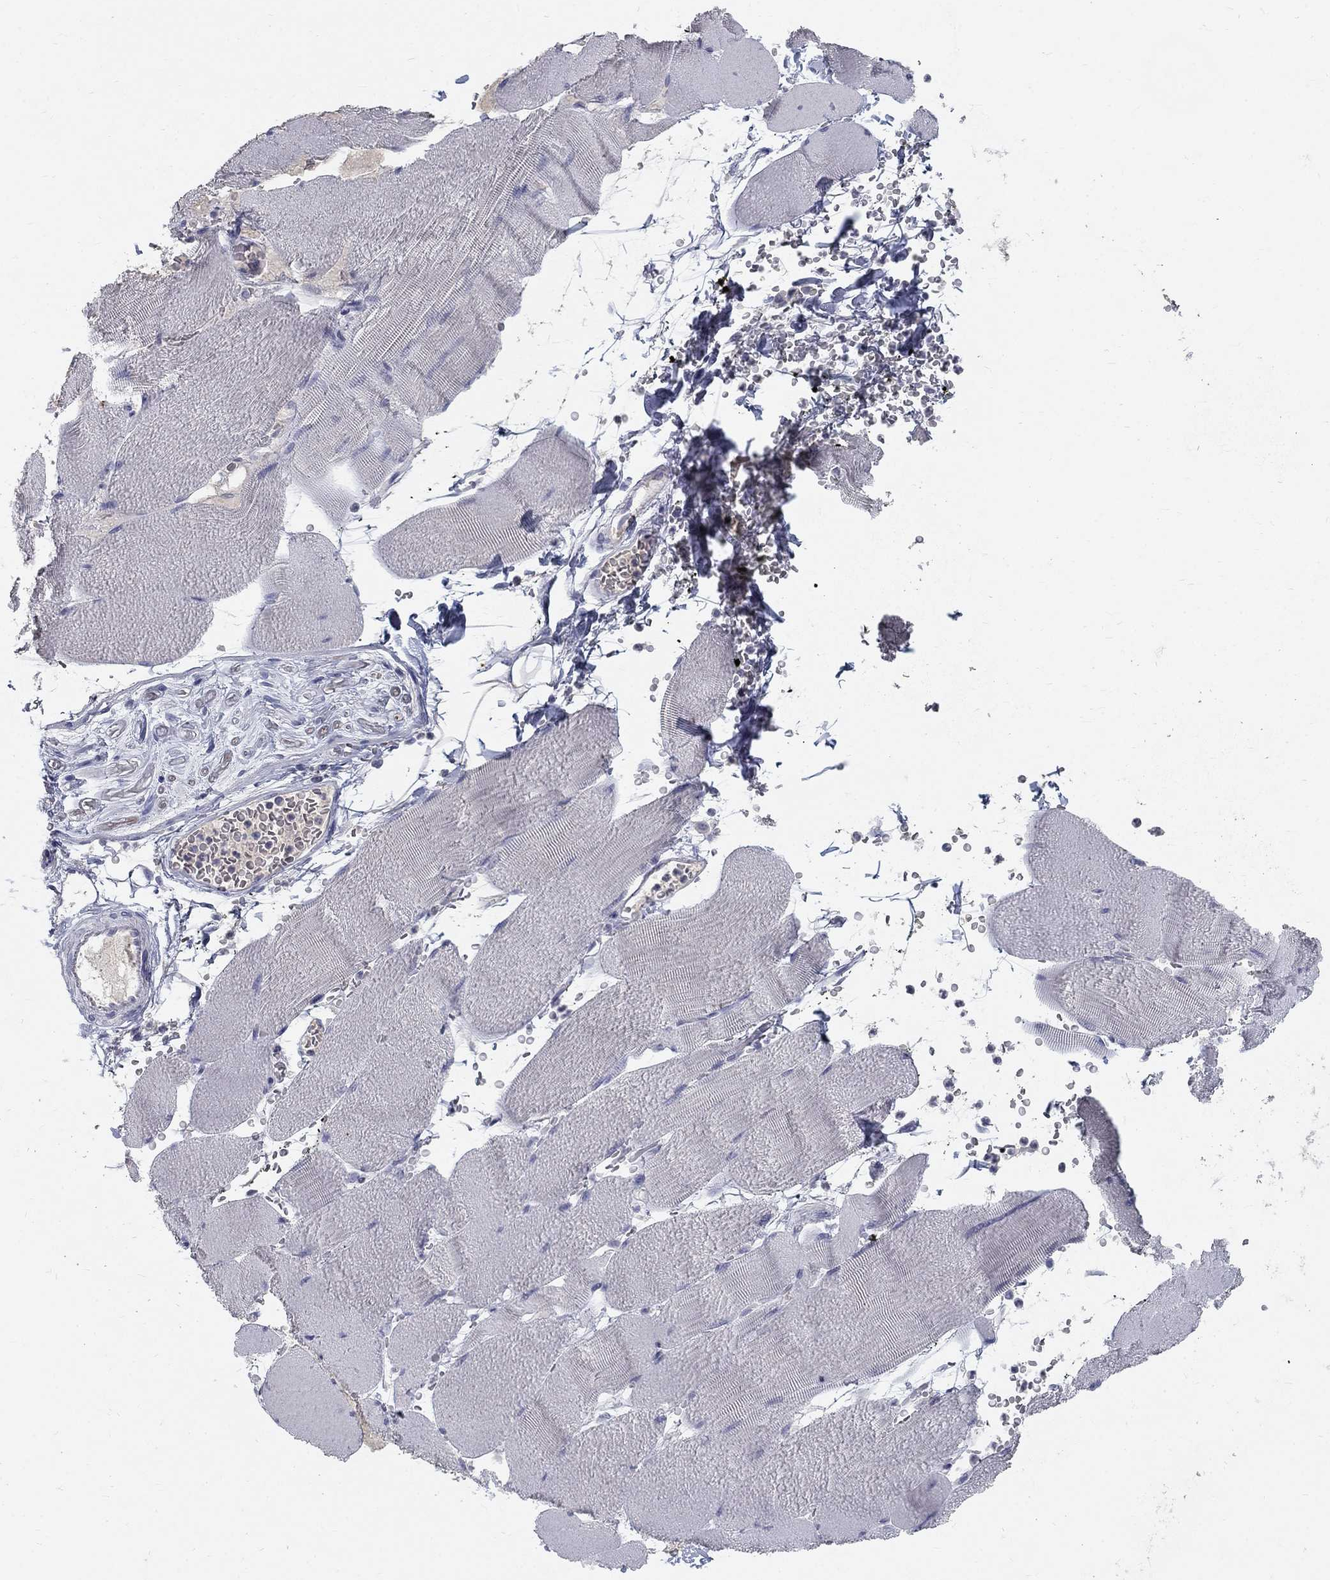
{"staining": {"intensity": "negative", "quantity": "none", "location": "none"}, "tissue": "skeletal muscle", "cell_type": "Myocytes", "image_type": "normal", "snomed": [{"axis": "morphology", "description": "Normal tissue, NOS"}, {"axis": "topography", "description": "Skeletal muscle"}], "caption": "Skeletal muscle stained for a protein using IHC exhibits no expression myocytes.", "gene": "PTH1R", "patient": {"sex": "male", "age": 56}}